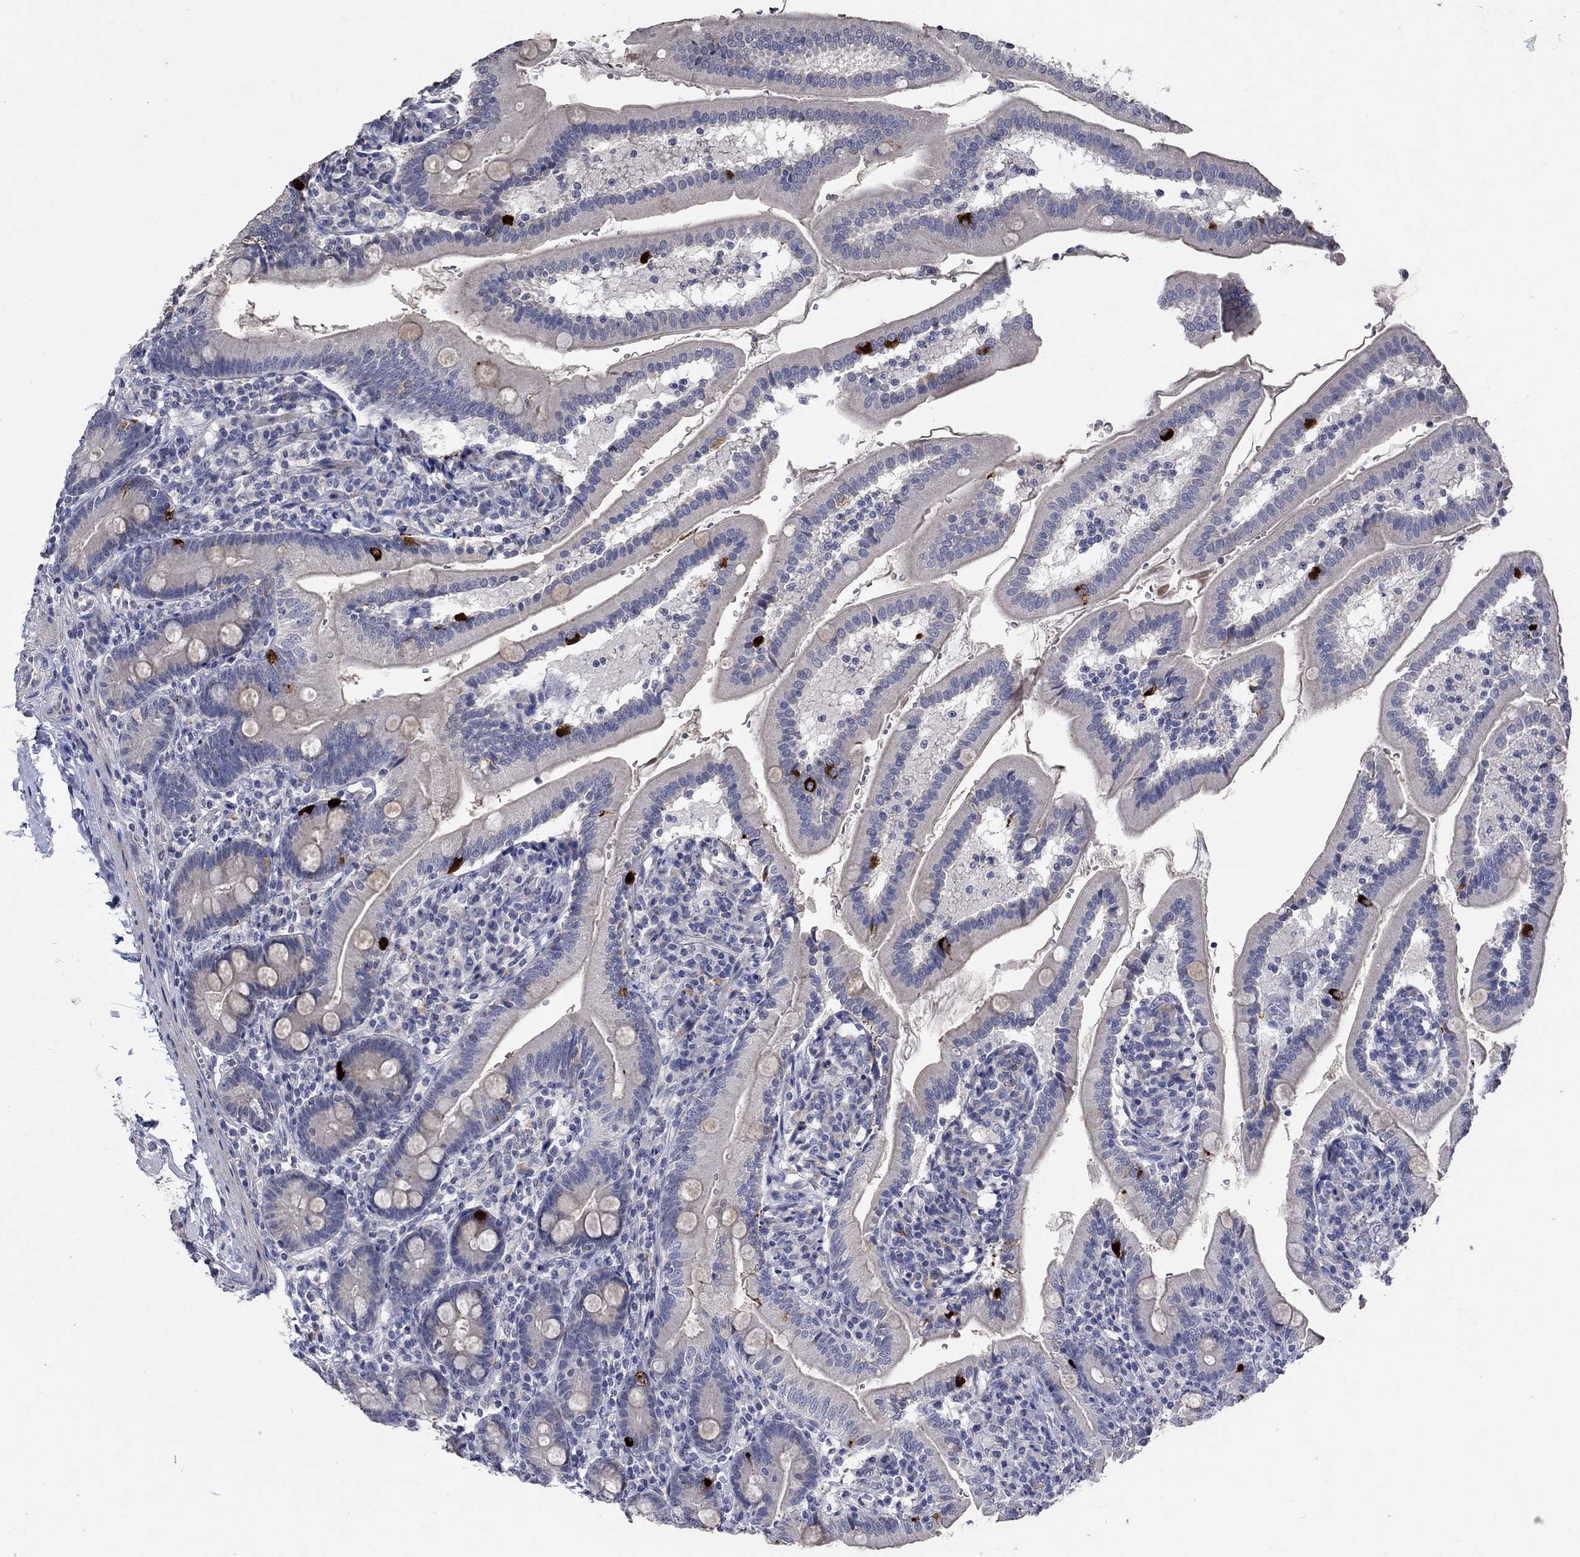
{"staining": {"intensity": "strong", "quantity": "<25%", "location": "cytoplasmic/membranous"}, "tissue": "duodenum", "cell_type": "Glandular cells", "image_type": "normal", "snomed": [{"axis": "morphology", "description": "Normal tissue, NOS"}, {"axis": "topography", "description": "Duodenum"}], "caption": "Immunohistochemistry (IHC) micrograph of benign duodenum: duodenum stained using immunohistochemistry displays medium levels of strong protein expression localized specifically in the cytoplasmic/membranous of glandular cells, appearing as a cytoplasmic/membranous brown color.", "gene": "TMEM169", "patient": {"sex": "female", "age": 67}}